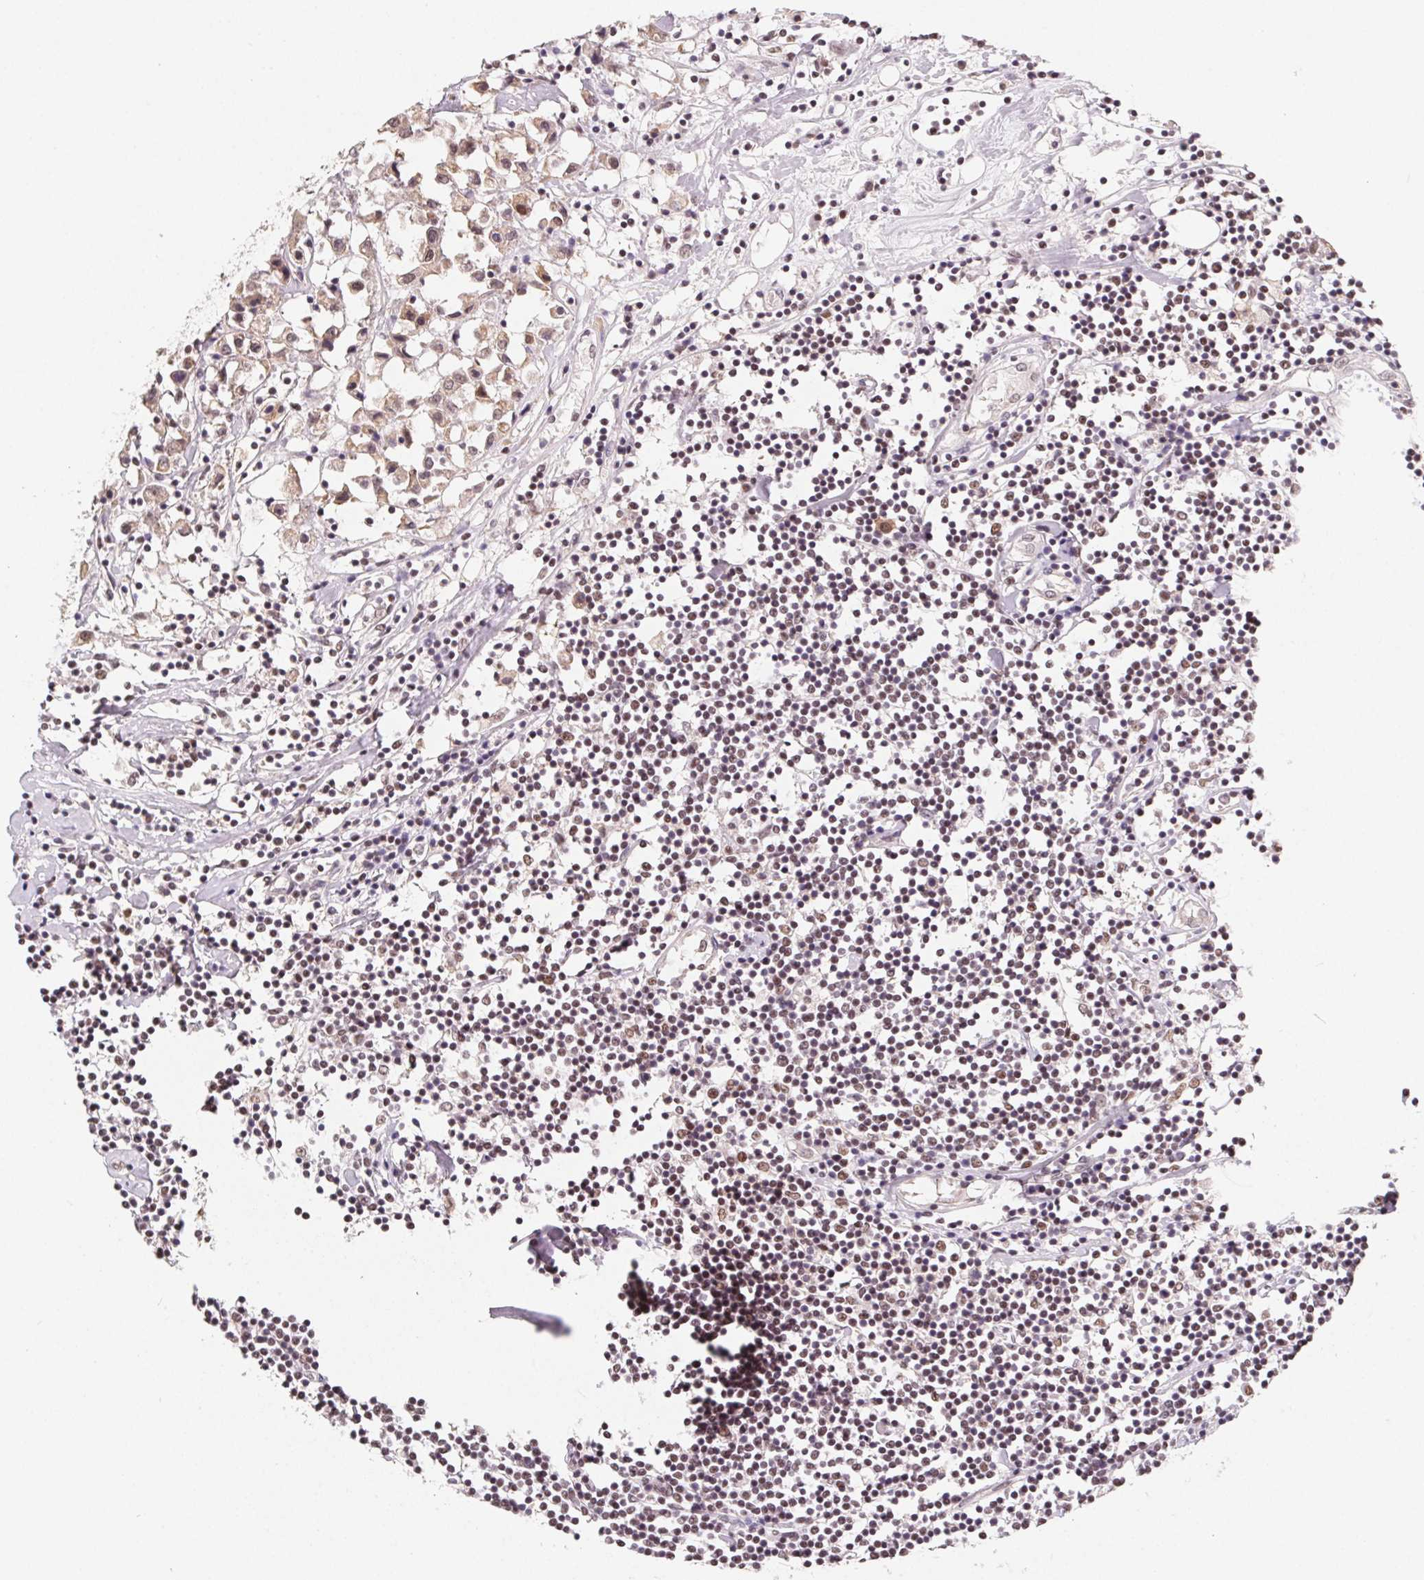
{"staining": {"intensity": "weak", "quantity": "25%-75%", "location": "nuclear"}, "tissue": "breast cancer", "cell_type": "Tumor cells", "image_type": "cancer", "snomed": [{"axis": "morphology", "description": "Duct carcinoma"}, {"axis": "topography", "description": "Breast"}], "caption": "High-power microscopy captured an IHC micrograph of breast cancer, revealing weak nuclear positivity in approximately 25%-75% of tumor cells. The protein of interest is stained brown, and the nuclei are stained in blue (DAB (3,3'-diaminobenzidine) IHC with brightfield microscopy, high magnification).", "gene": "TCERG1", "patient": {"sex": "female", "age": 61}}